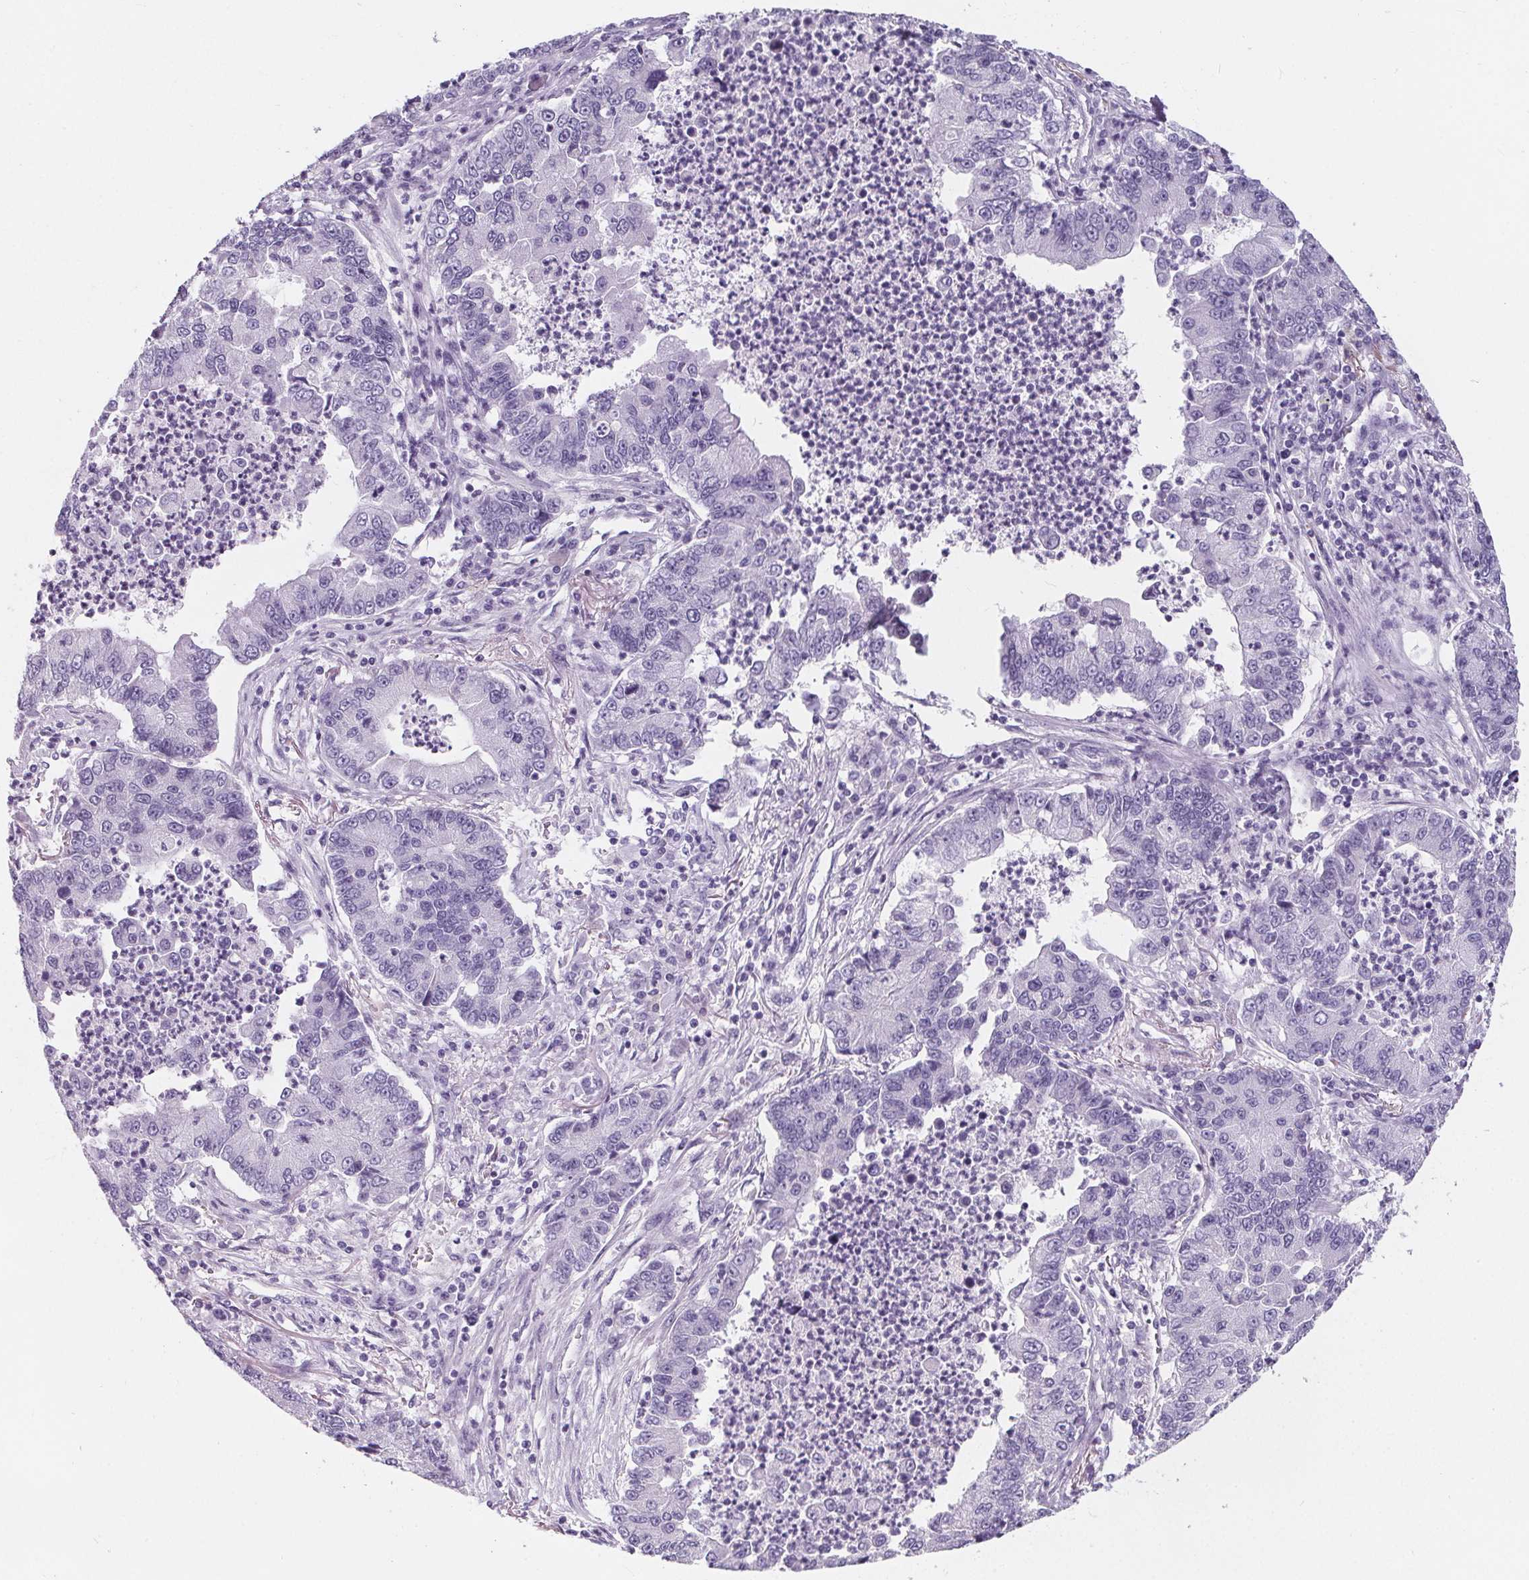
{"staining": {"intensity": "negative", "quantity": "none", "location": "none"}, "tissue": "lung cancer", "cell_type": "Tumor cells", "image_type": "cancer", "snomed": [{"axis": "morphology", "description": "Adenocarcinoma, NOS"}, {"axis": "topography", "description": "Lung"}], "caption": "This photomicrograph is of adenocarcinoma (lung) stained with IHC to label a protein in brown with the nuclei are counter-stained blue. There is no positivity in tumor cells. (DAB (3,3'-diaminobenzidine) immunohistochemistry (IHC) visualized using brightfield microscopy, high magnification).", "gene": "ADRB1", "patient": {"sex": "female", "age": 57}}